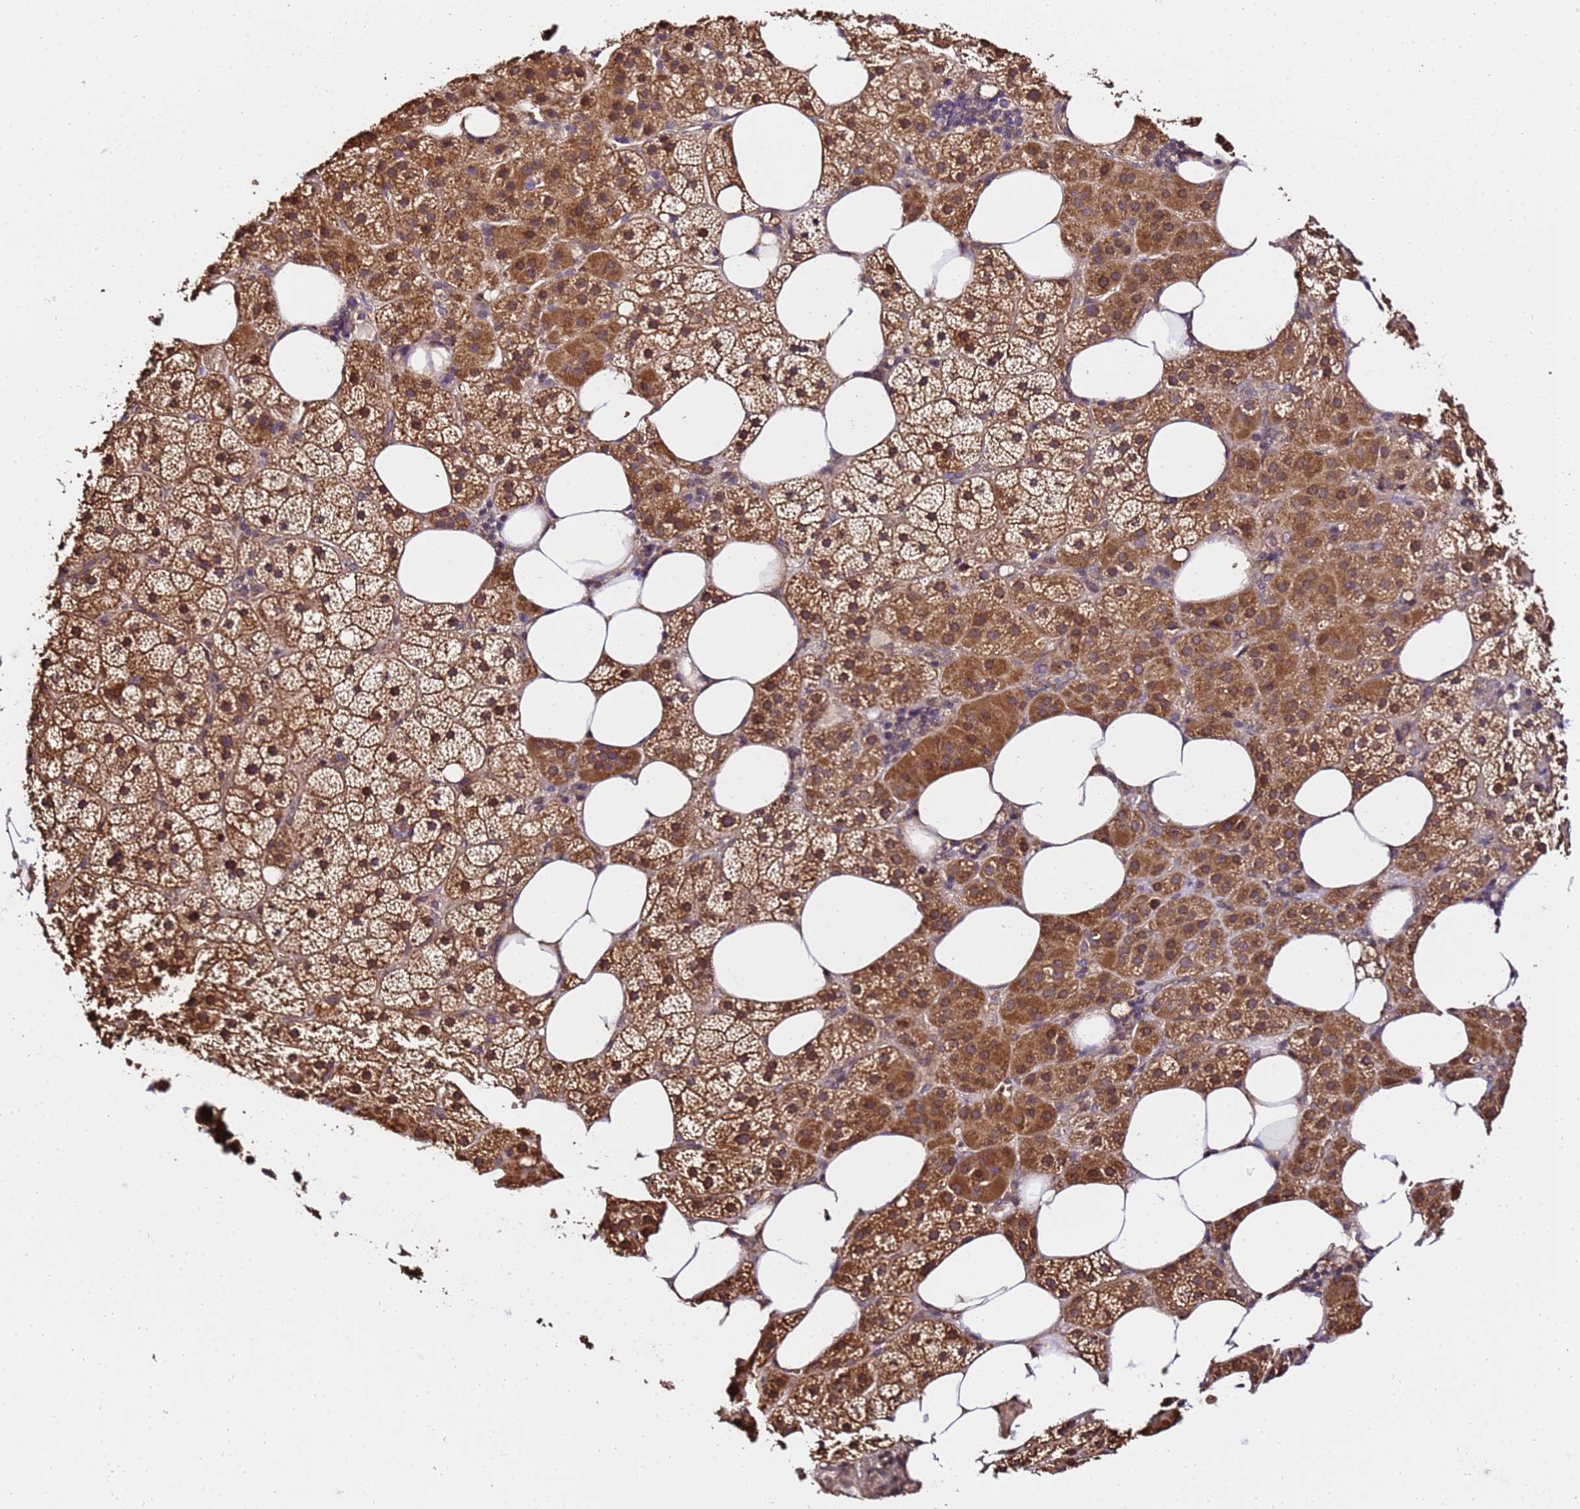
{"staining": {"intensity": "strong", "quantity": ">75%", "location": "cytoplasmic/membranous,nuclear"}, "tissue": "adrenal gland", "cell_type": "Glandular cells", "image_type": "normal", "snomed": [{"axis": "morphology", "description": "Normal tissue, NOS"}, {"axis": "topography", "description": "Adrenal gland"}], "caption": "Immunohistochemical staining of unremarkable adrenal gland displays >75% levels of strong cytoplasmic/membranous,nuclear protein staining in approximately >75% of glandular cells. (brown staining indicates protein expression, while blue staining denotes nuclei).", "gene": "LRRIQ1", "patient": {"sex": "female", "age": 59}}